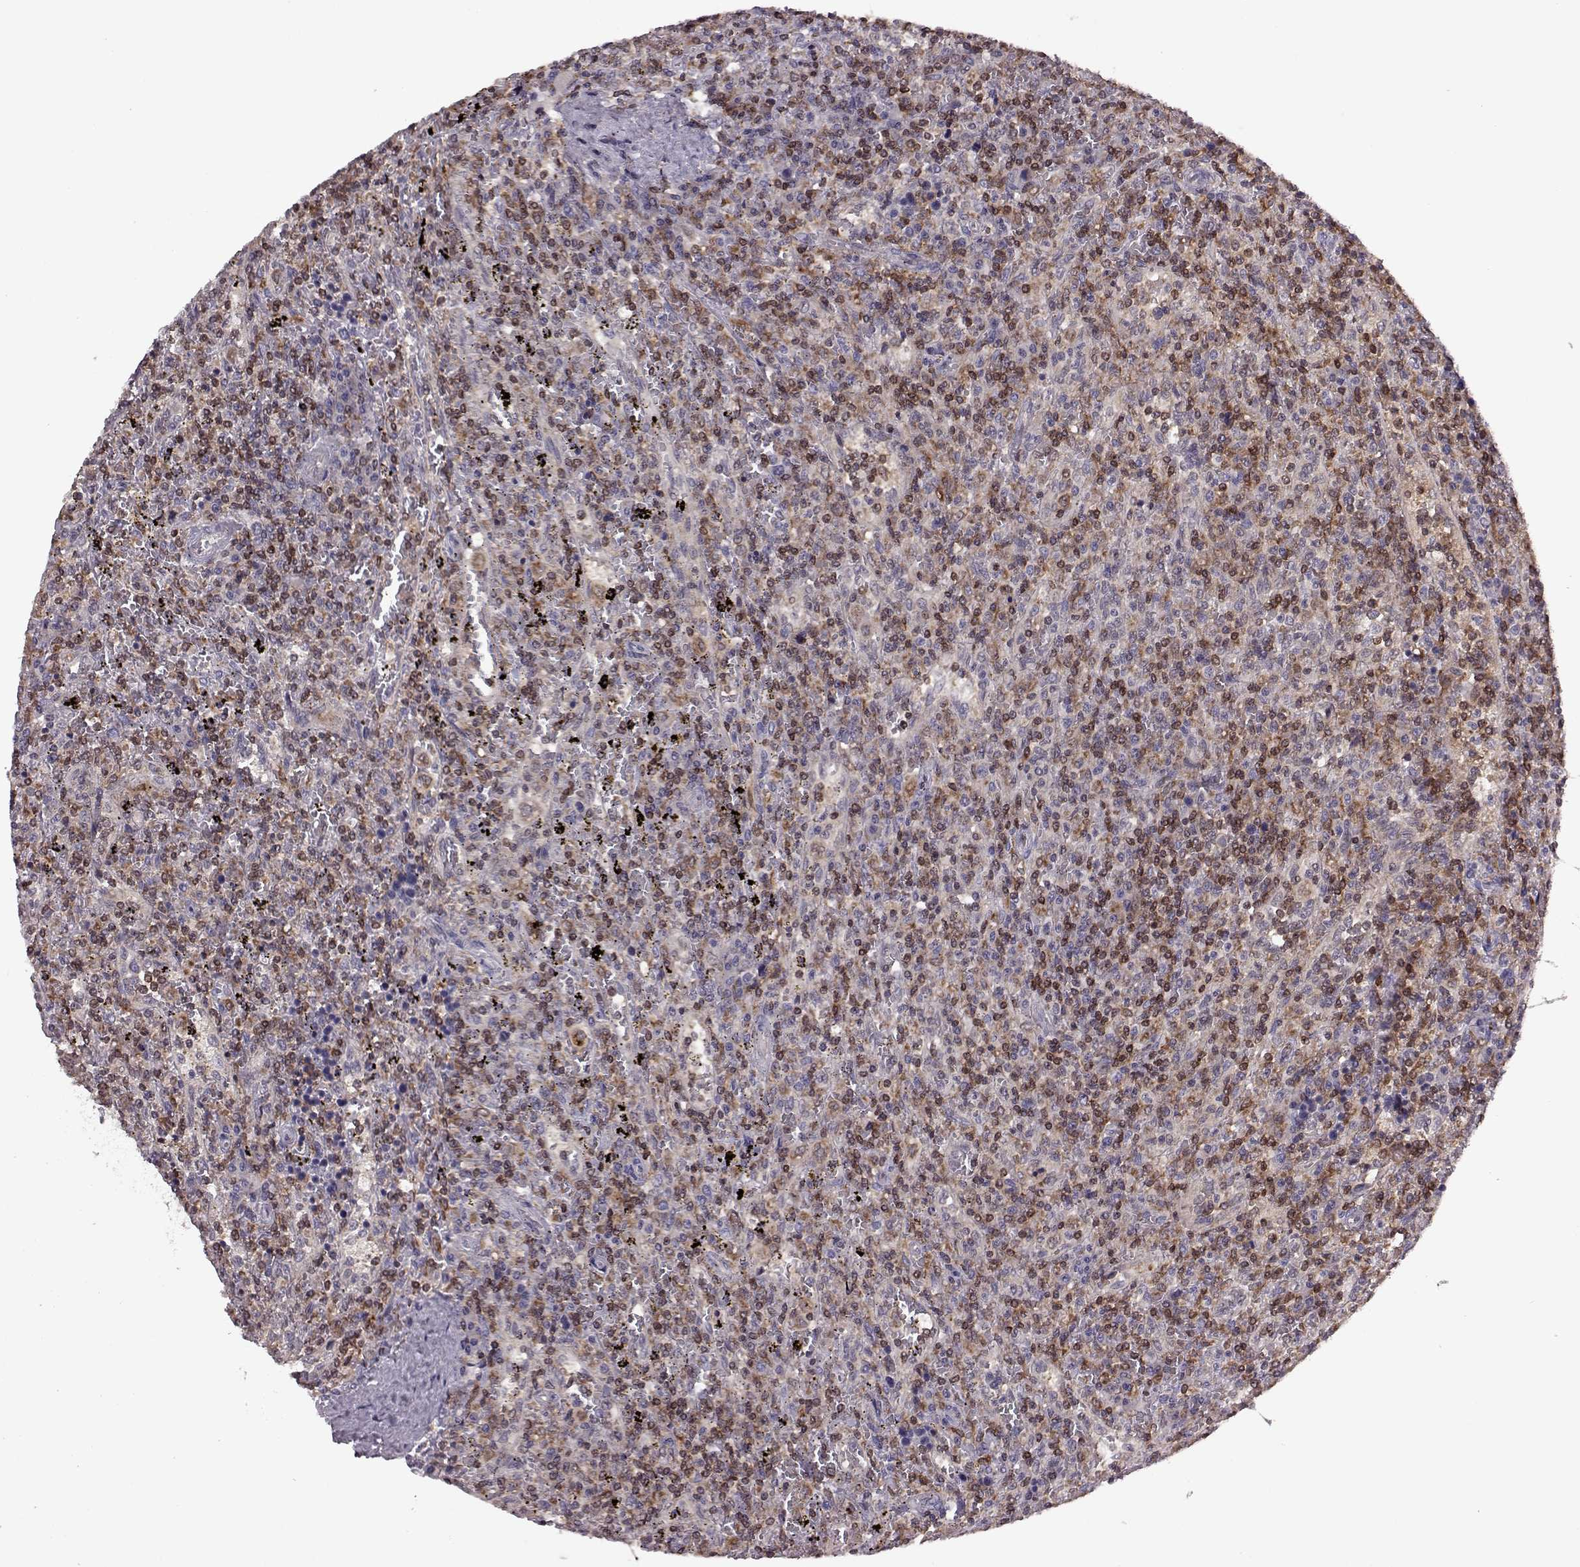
{"staining": {"intensity": "negative", "quantity": "none", "location": "none"}, "tissue": "lymphoma", "cell_type": "Tumor cells", "image_type": "cancer", "snomed": [{"axis": "morphology", "description": "Malignant lymphoma, non-Hodgkin's type, Low grade"}, {"axis": "topography", "description": "Spleen"}], "caption": "High power microscopy histopathology image of an immunohistochemistry histopathology image of malignant lymphoma, non-Hodgkin's type (low-grade), revealing no significant staining in tumor cells.", "gene": "CDC42SE1", "patient": {"sex": "male", "age": 62}}